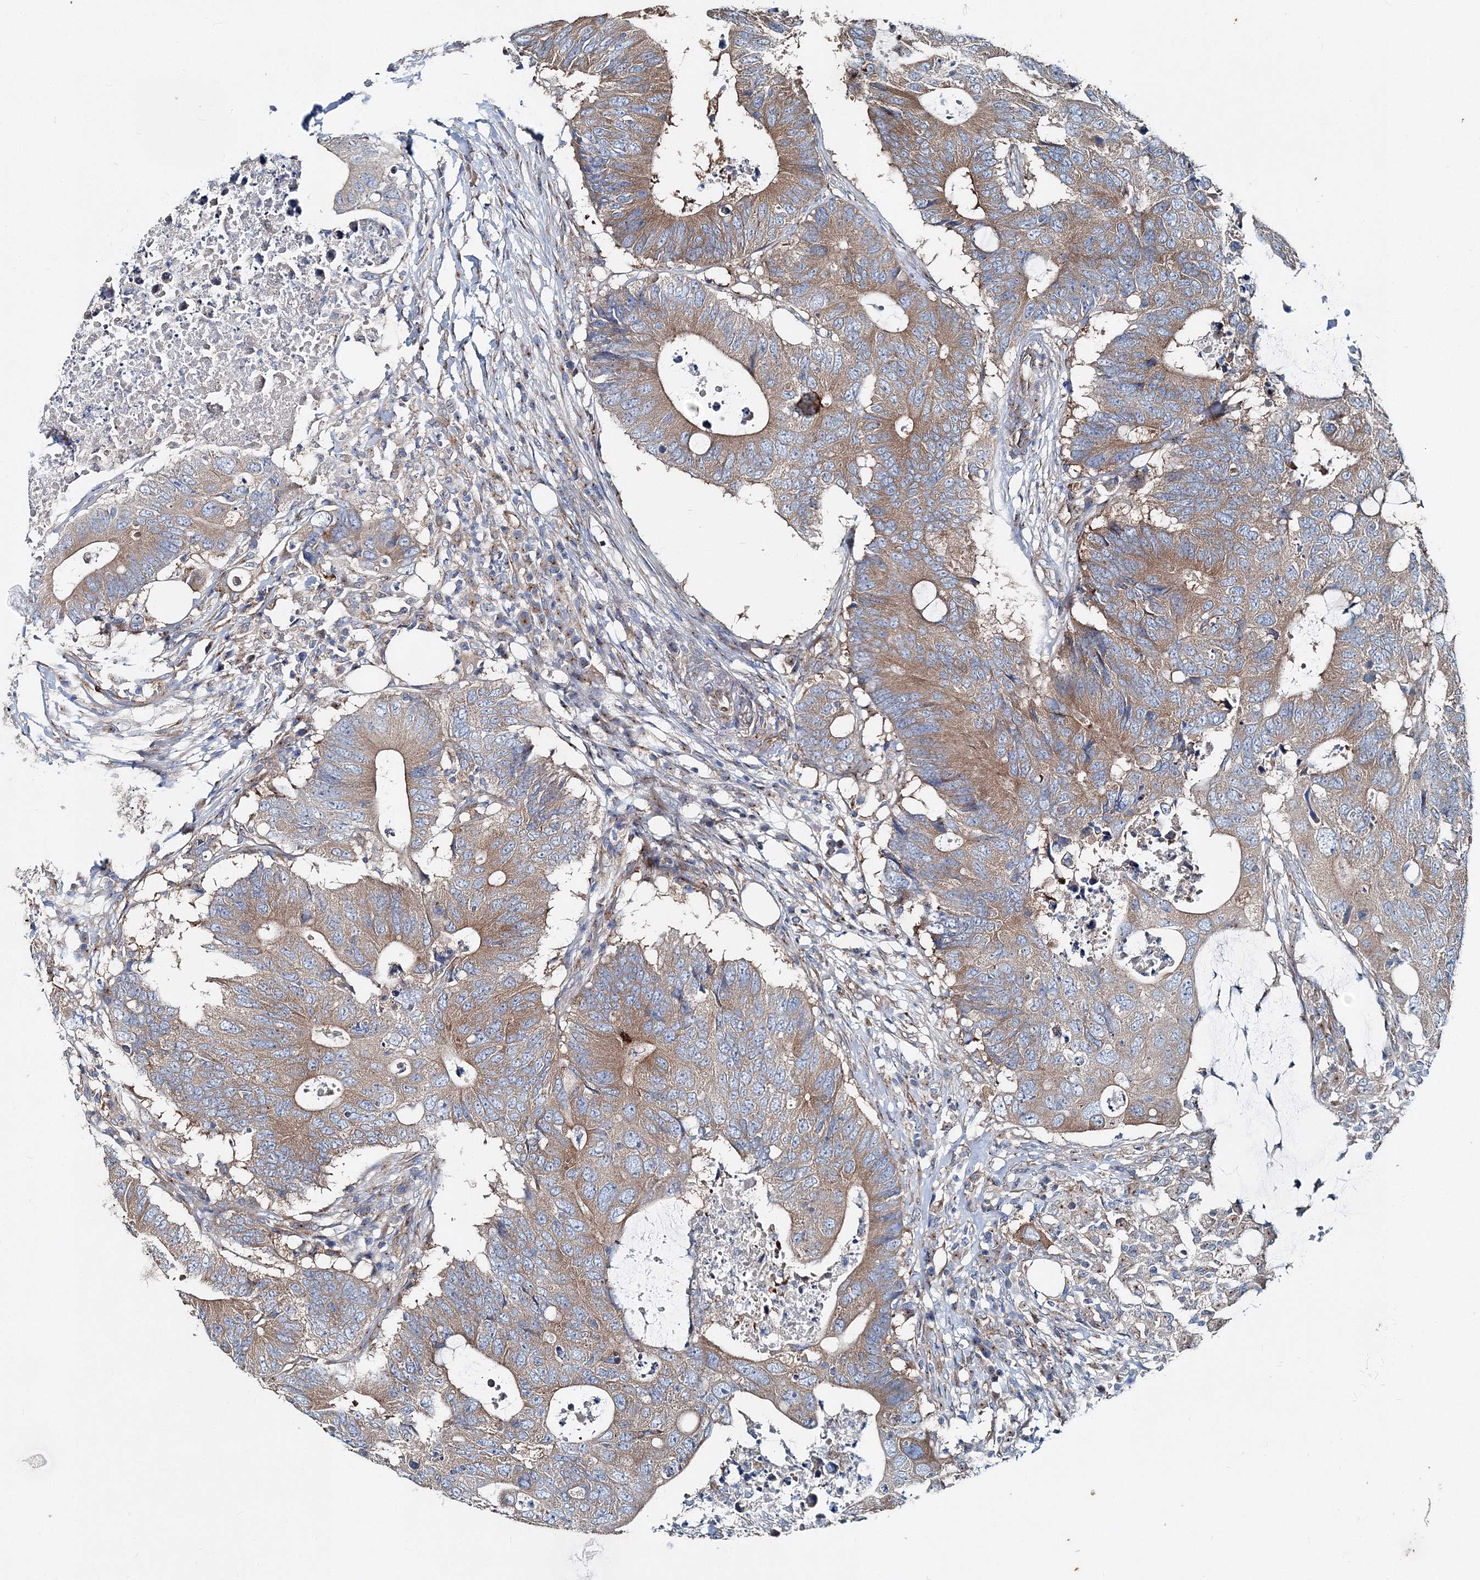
{"staining": {"intensity": "moderate", "quantity": ">75%", "location": "cytoplasmic/membranous"}, "tissue": "colorectal cancer", "cell_type": "Tumor cells", "image_type": "cancer", "snomed": [{"axis": "morphology", "description": "Adenocarcinoma, NOS"}, {"axis": "topography", "description": "Colon"}], "caption": "A brown stain labels moderate cytoplasmic/membranous positivity of a protein in human colorectal adenocarcinoma tumor cells.", "gene": "MPHOSPH9", "patient": {"sex": "male", "age": 71}}